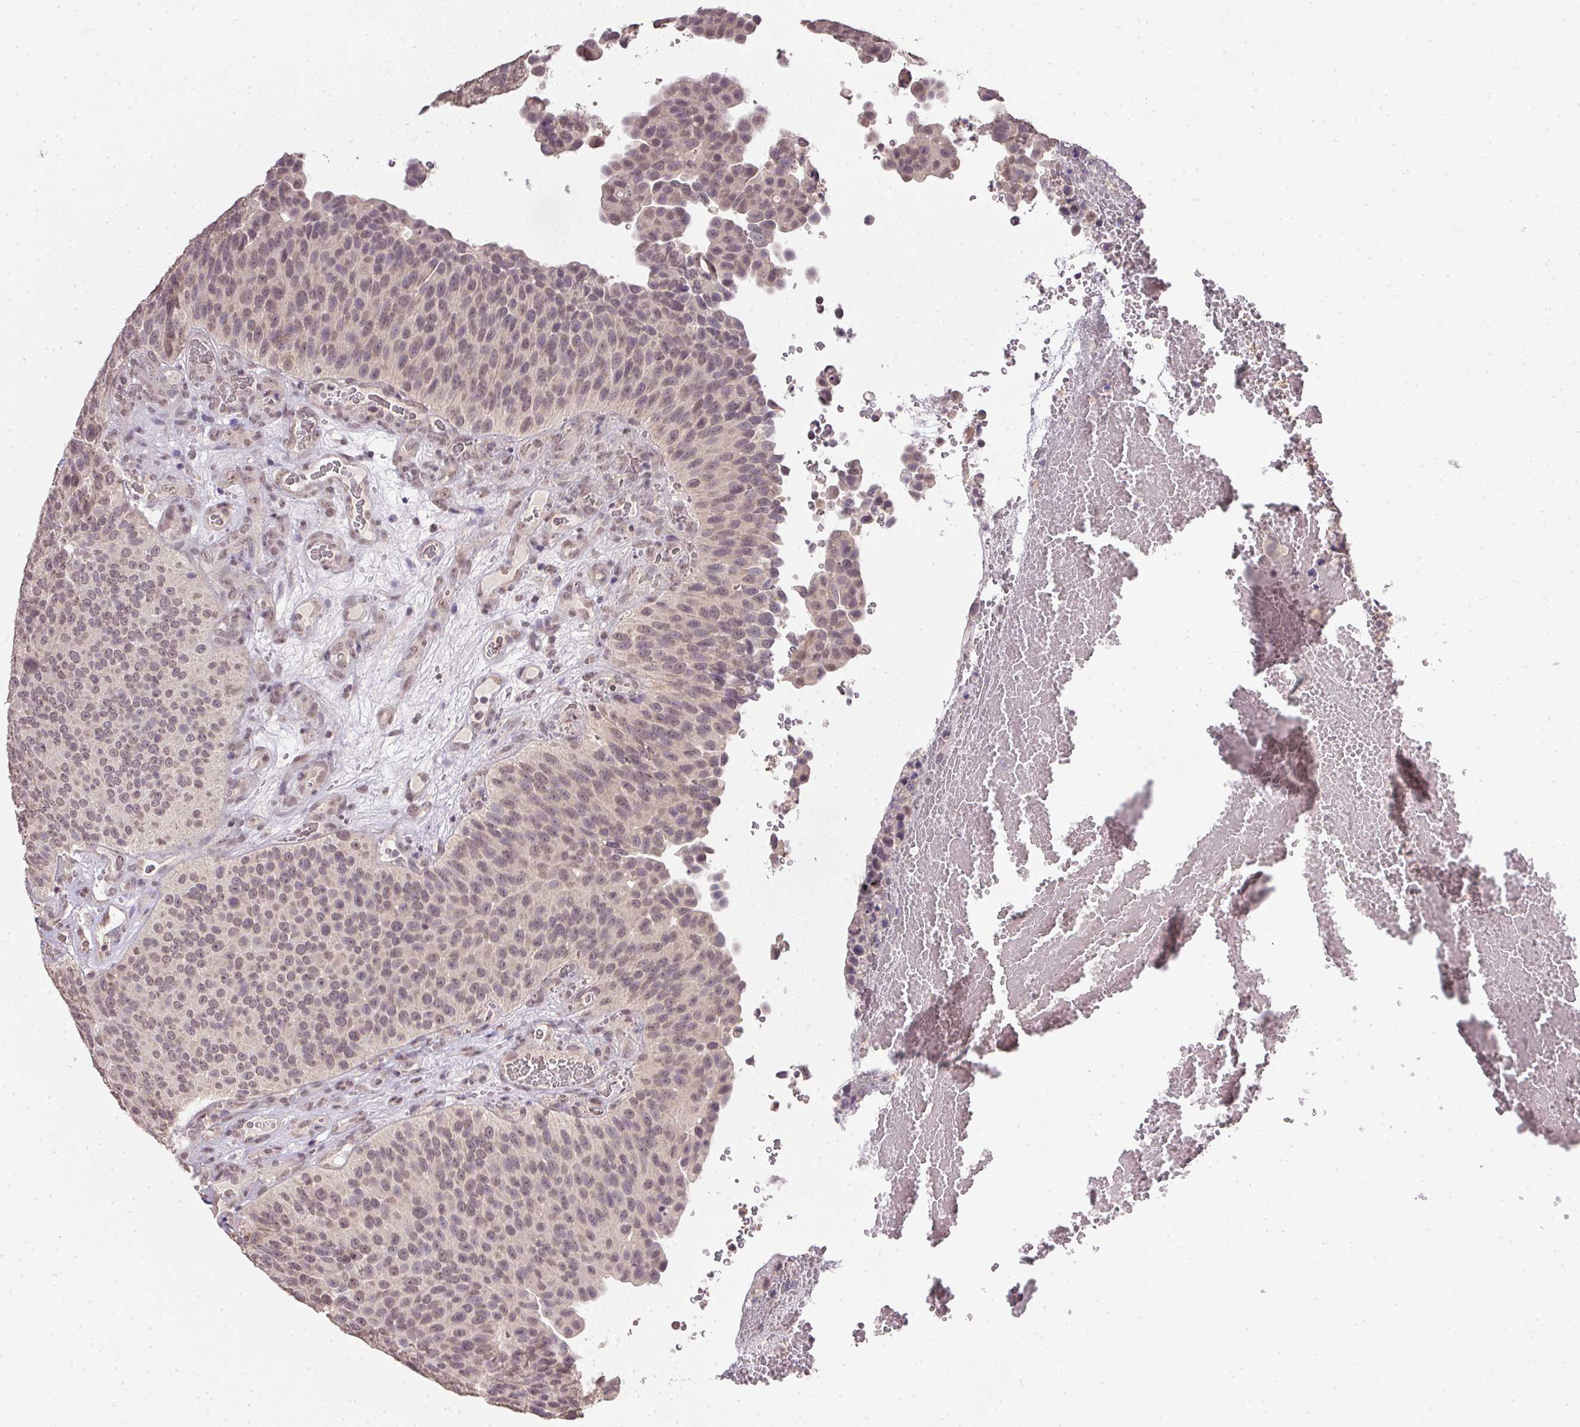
{"staining": {"intensity": "weak", "quantity": ">75%", "location": "nuclear"}, "tissue": "urothelial cancer", "cell_type": "Tumor cells", "image_type": "cancer", "snomed": [{"axis": "morphology", "description": "Urothelial carcinoma, Low grade"}, {"axis": "topography", "description": "Urinary bladder"}], "caption": "IHC micrograph of neoplastic tissue: urothelial cancer stained using IHC displays low levels of weak protein expression localized specifically in the nuclear of tumor cells, appearing as a nuclear brown color.", "gene": "PPP4R4", "patient": {"sex": "male", "age": 76}}